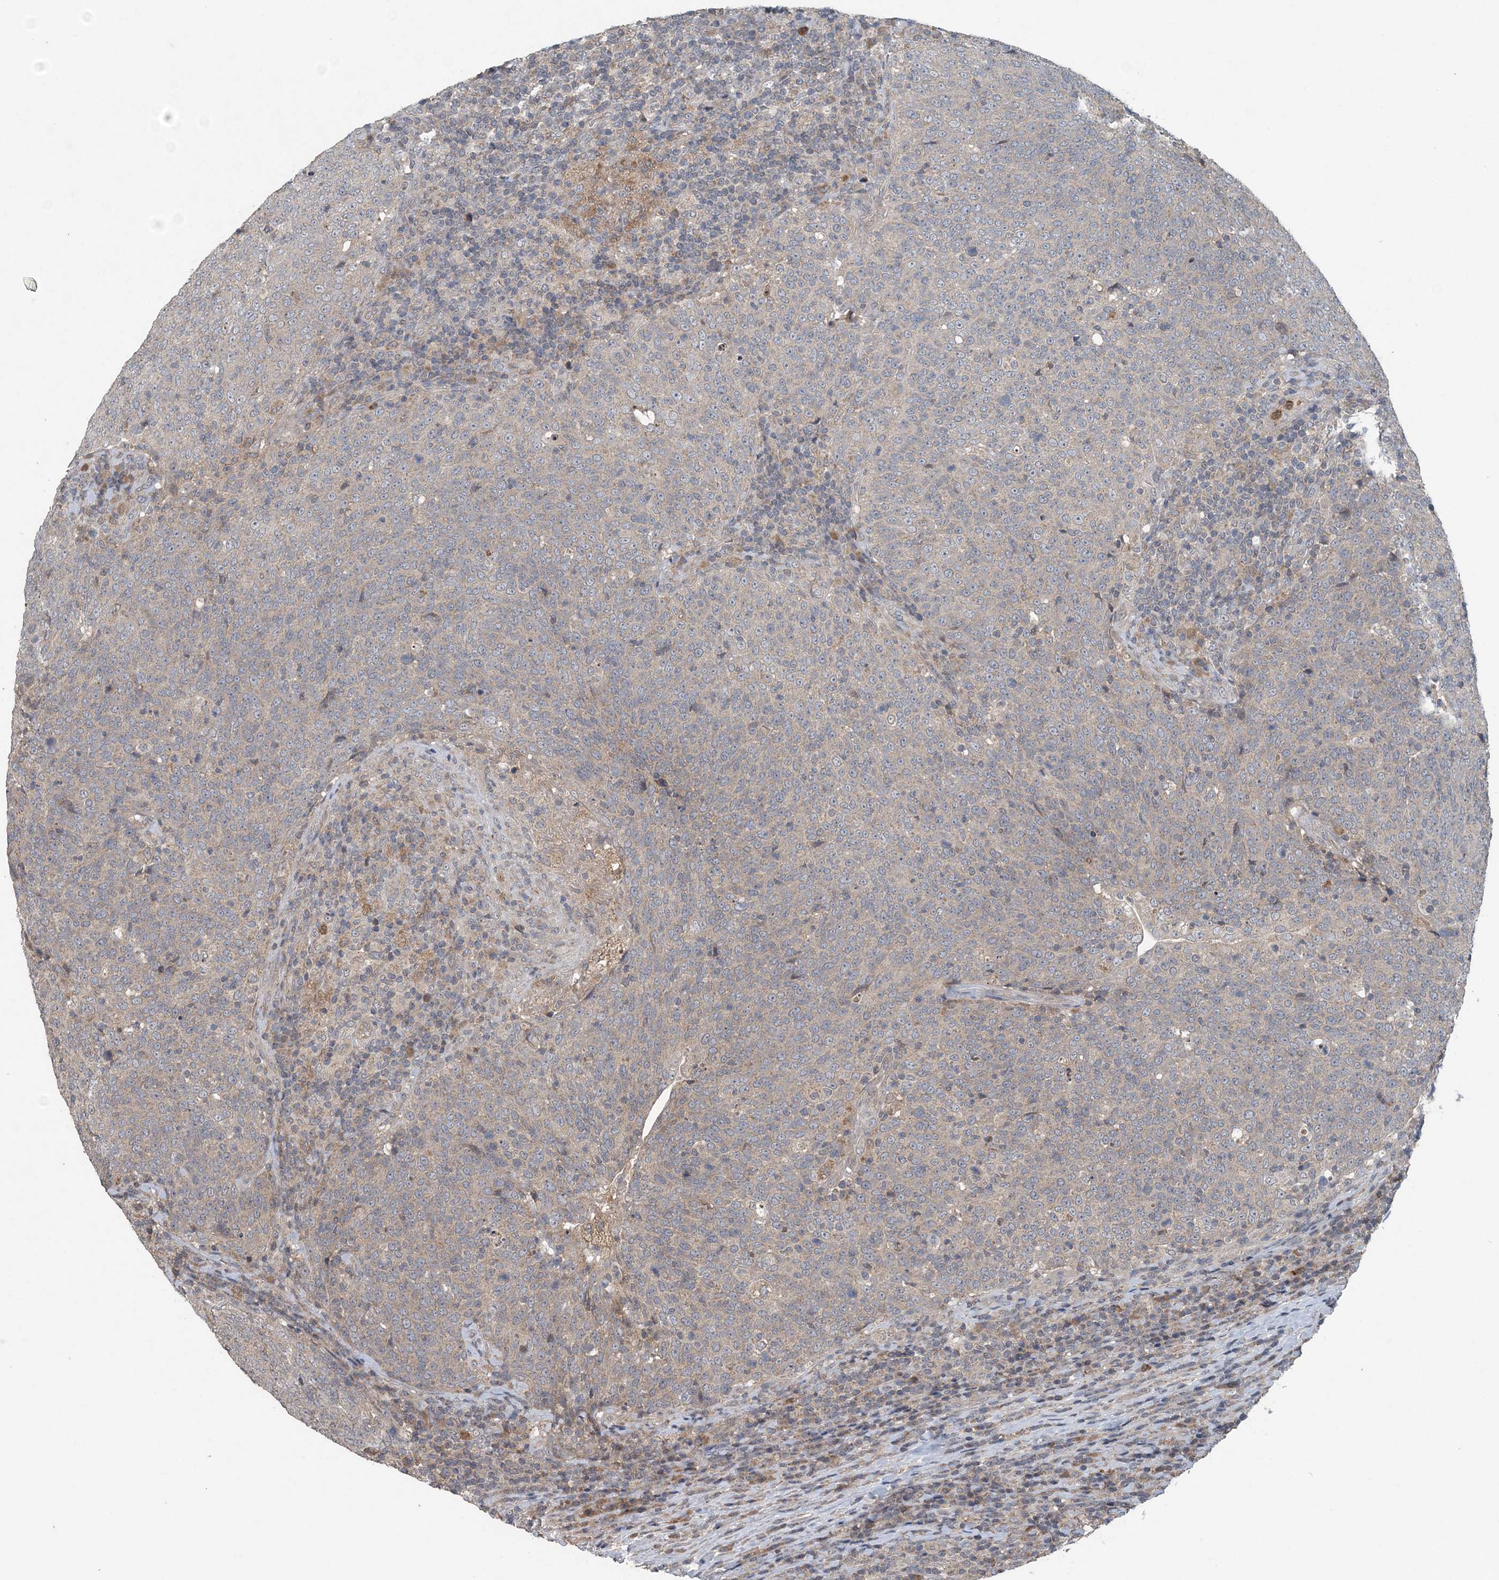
{"staining": {"intensity": "weak", "quantity": "<25%", "location": "cytoplasmic/membranous"}, "tissue": "head and neck cancer", "cell_type": "Tumor cells", "image_type": "cancer", "snomed": [{"axis": "morphology", "description": "Squamous cell carcinoma, NOS"}, {"axis": "morphology", "description": "Squamous cell carcinoma, metastatic, NOS"}, {"axis": "topography", "description": "Lymph node"}, {"axis": "topography", "description": "Head-Neck"}], "caption": "The image displays no staining of tumor cells in head and neck squamous cell carcinoma.", "gene": "MYO9B", "patient": {"sex": "male", "age": 62}}